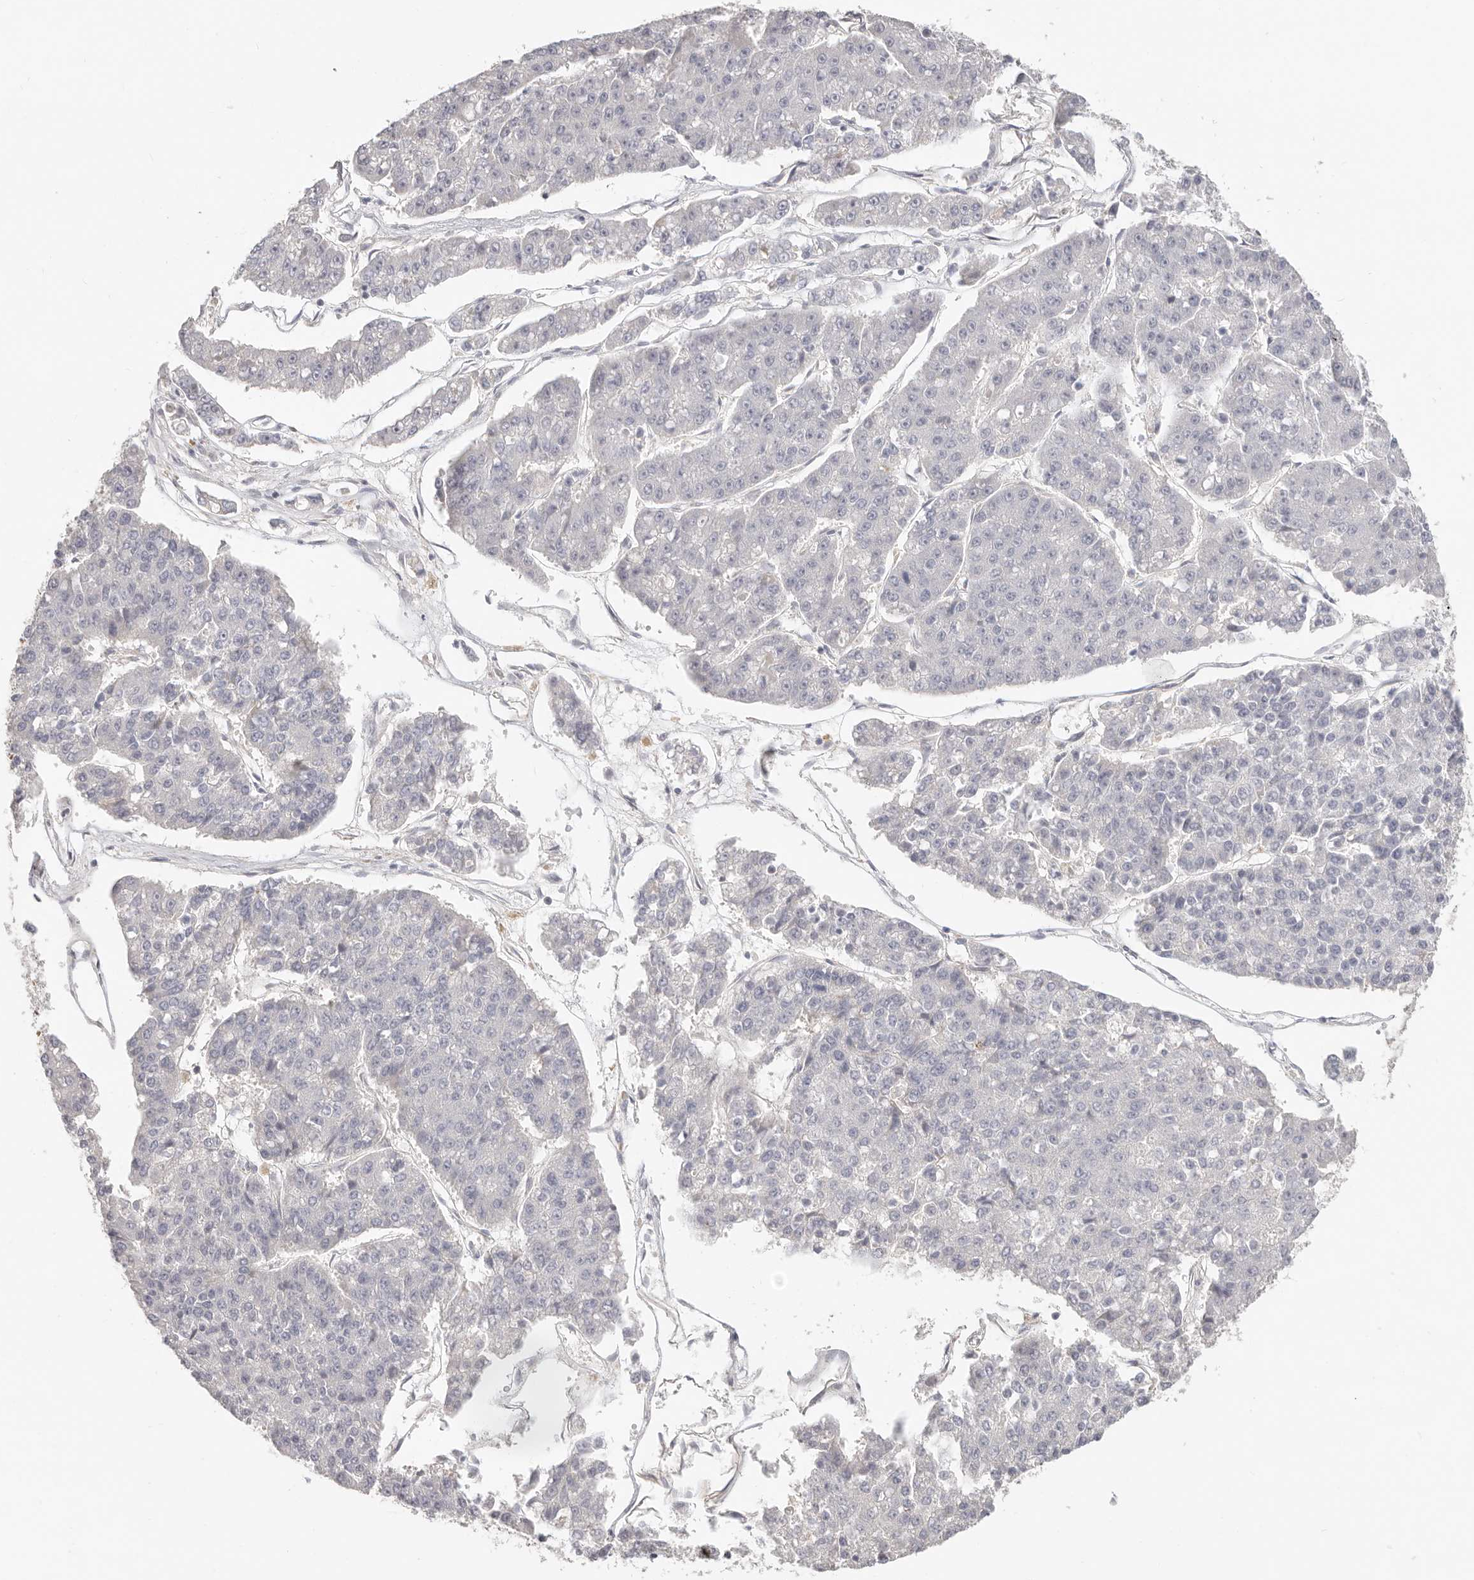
{"staining": {"intensity": "negative", "quantity": "none", "location": "none"}, "tissue": "pancreatic cancer", "cell_type": "Tumor cells", "image_type": "cancer", "snomed": [{"axis": "morphology", "description": "Adenocarcinoma, NOS"}, {"axis": "topography", "description": "Pancreas"}], "caption": "Micrograph shows no protein staining in tumor cells of pancreatic cancer tissue. (DAB IHC visualized using brightfield microscopy, high magnification).", "gene": "DTNBP1", "patient": {"sex": "male", "age": 50}}